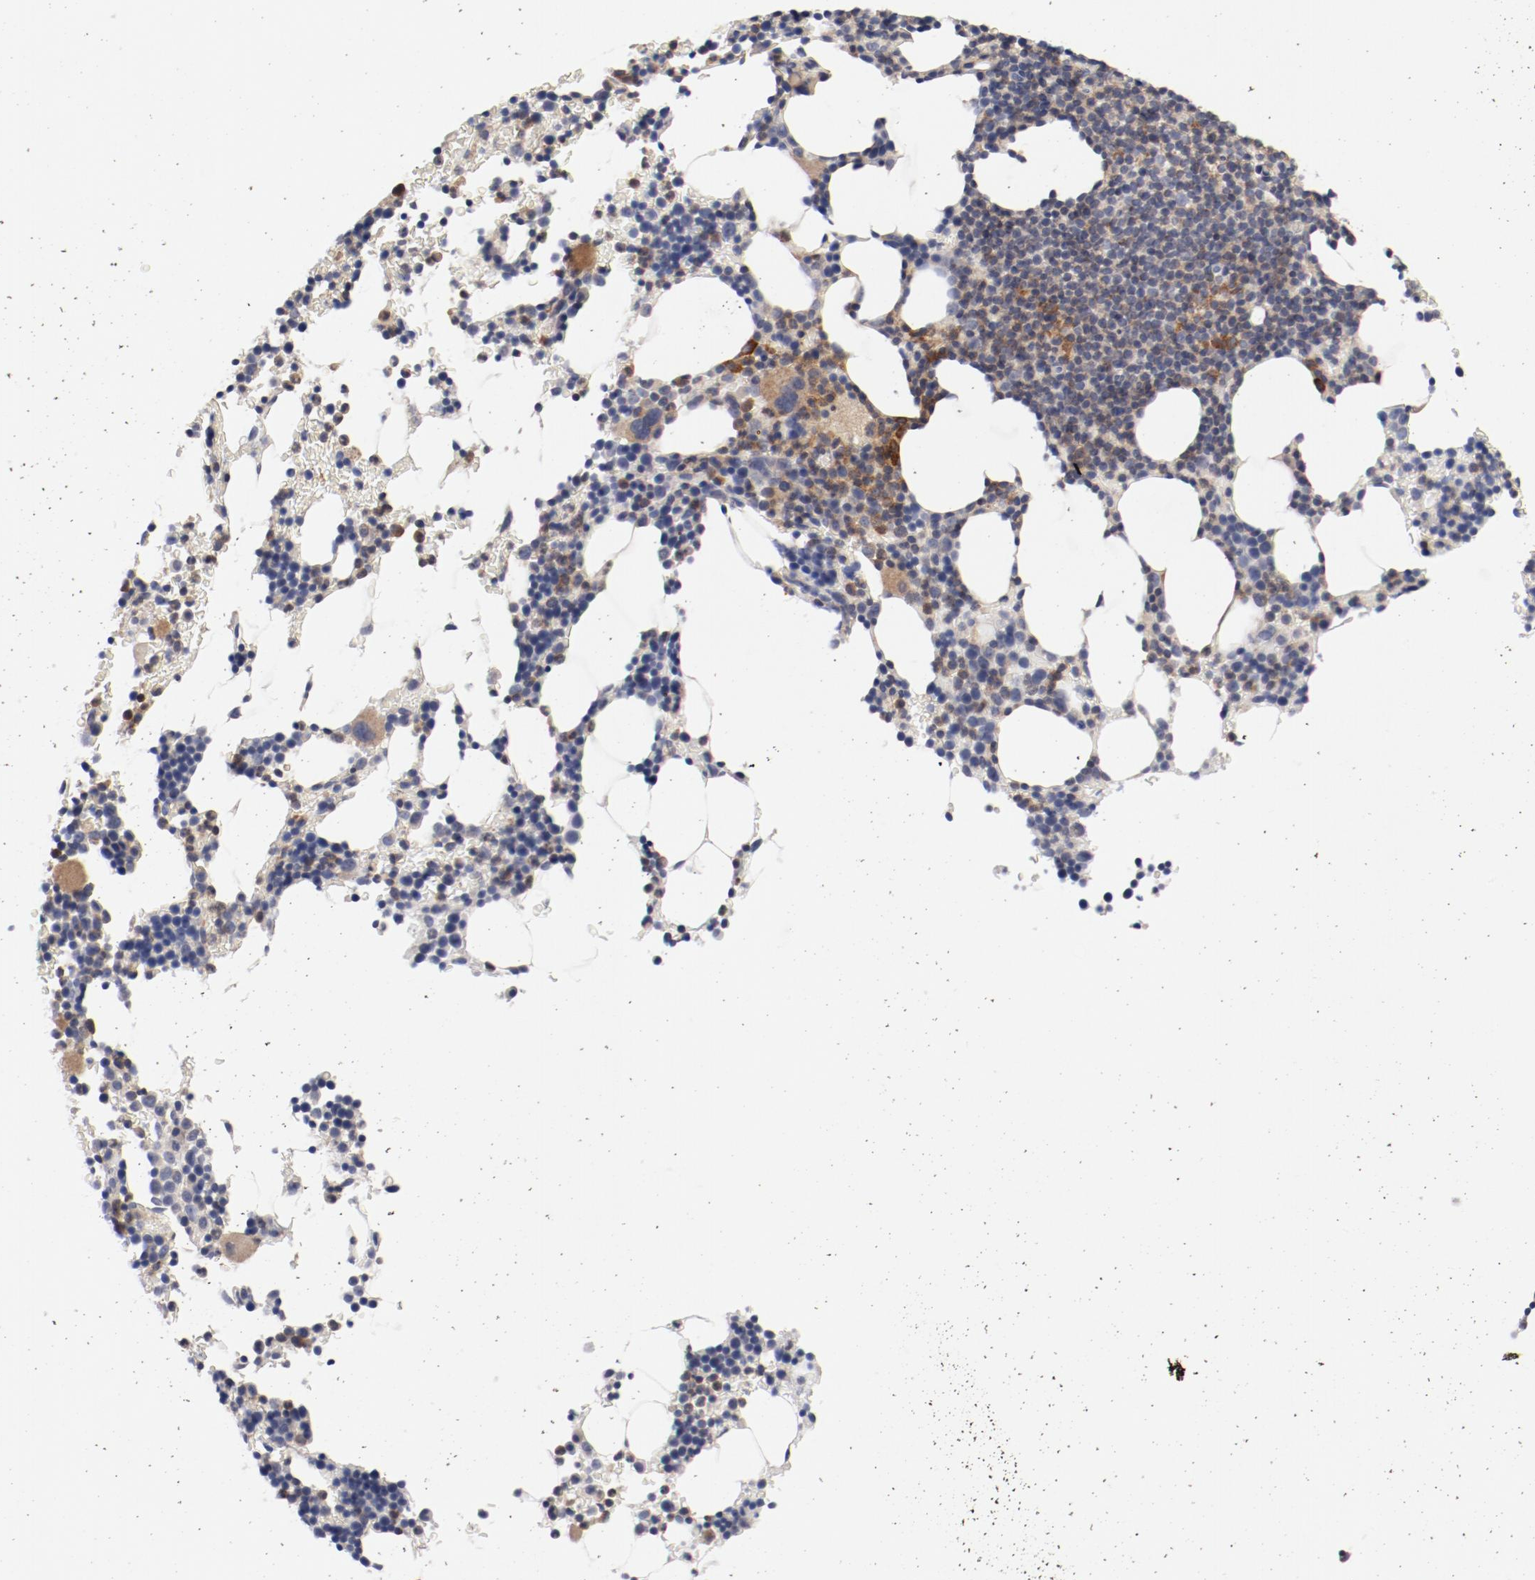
{"staining": {"intensity": "moderate", "quantity": "25%-75%", "location": "cytoplasmic/membranous"}, "tissue": "bone marrow", "cell_type": "Hematopoietic cells", "image_type": "normal", "snomed": [{"axis": "morphology", "description": "Normal tissue, NOS"}, {"axis": "topography", "description": "Bone marrow"}], "caption": "A high-resolution photomicrograph shows immunohistochemistry (IHC) staining of unremarkable bone marrow, which shows moderate cytoplasmic/membranous positivity in about 25%-75% of hematopoietic cells.", "gene": "CBL", "patient": {"sex": "female", "age": 78}}